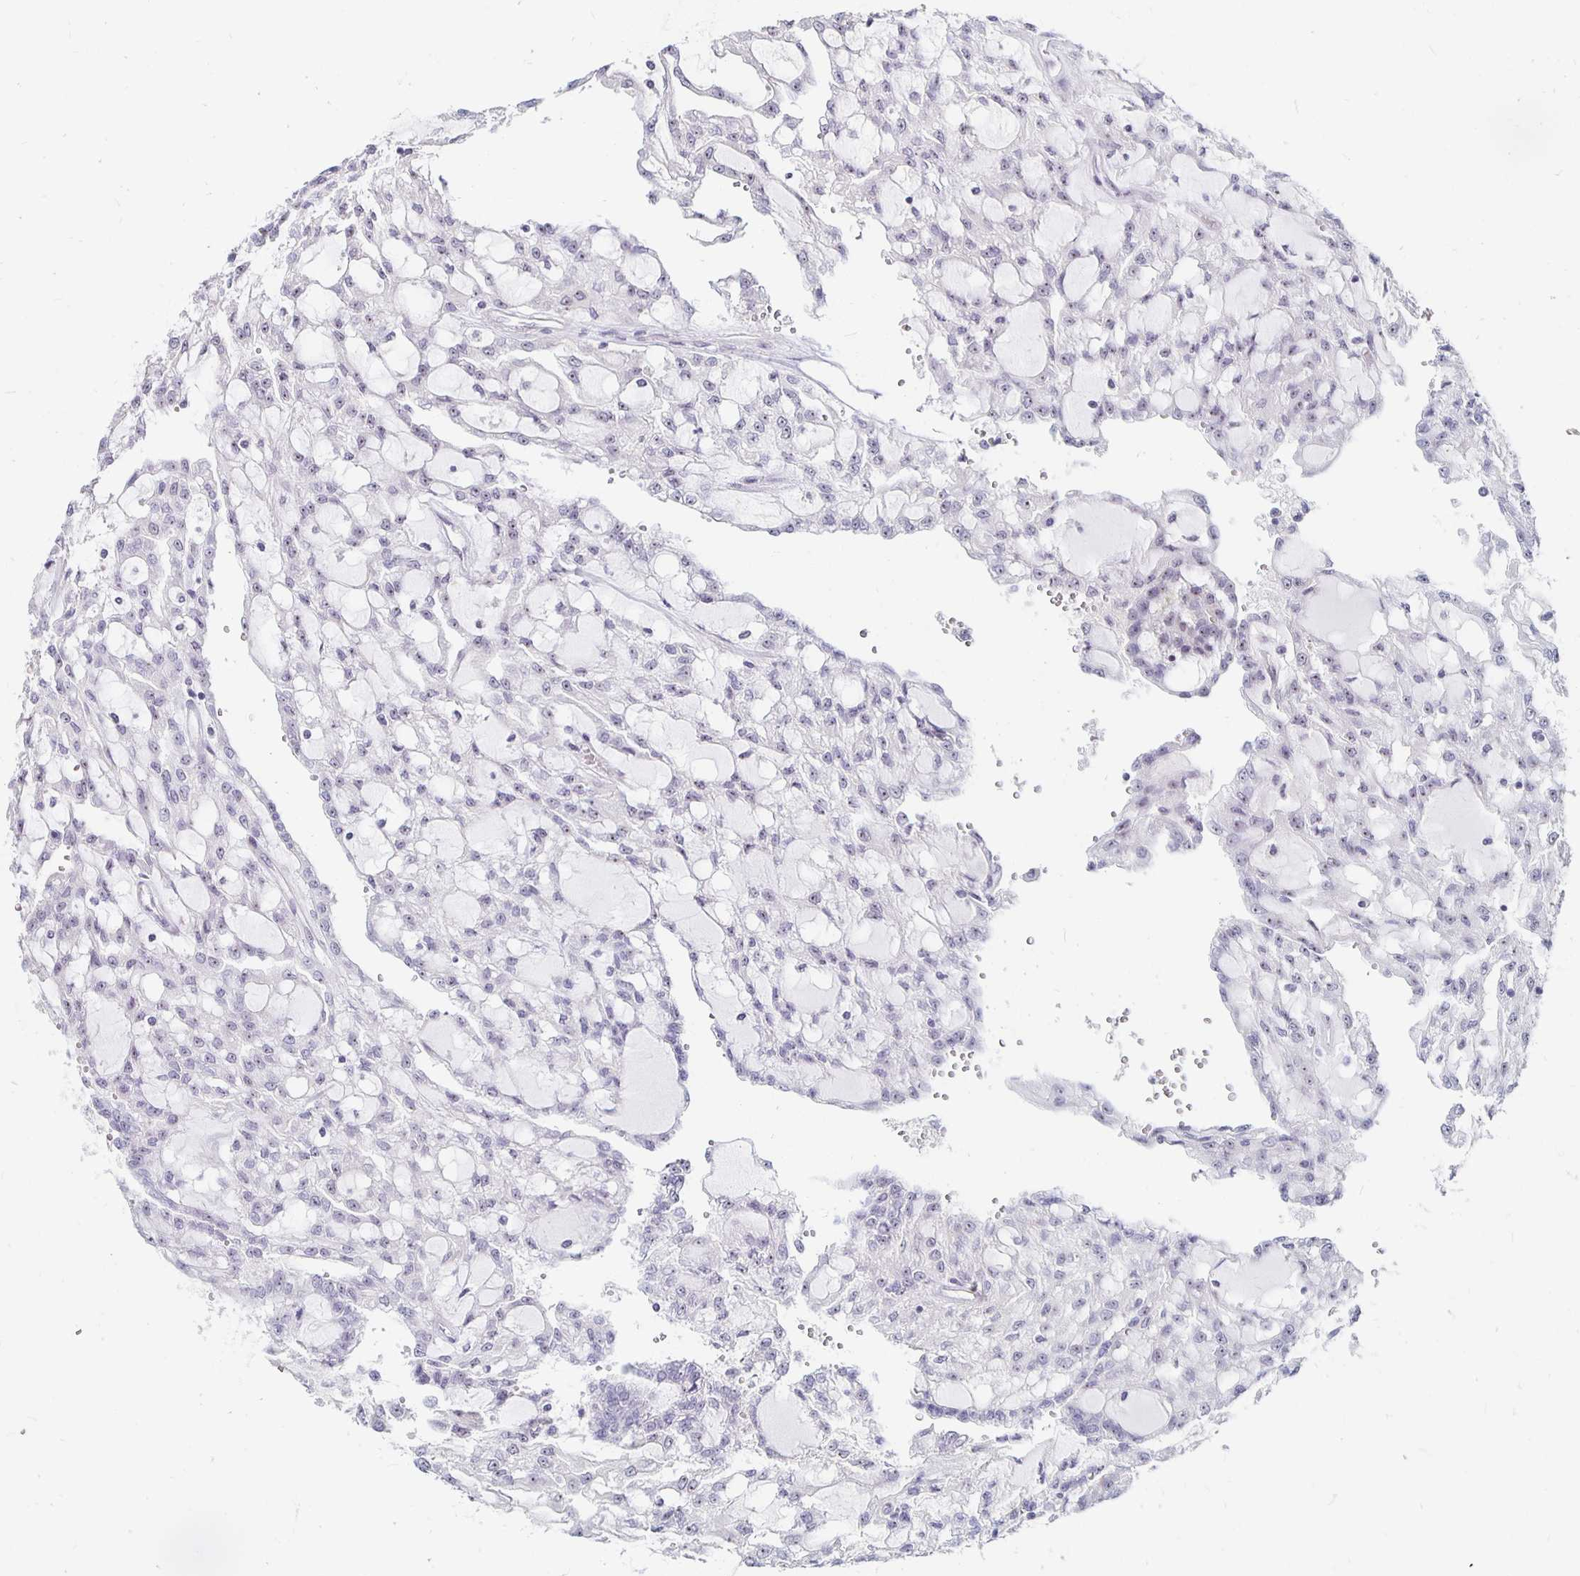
{"staining": {"intensity": "weak", "quantity": "25%-75%", "location": "nuclear"}, "tissue": "renal cancer", "cell_type": "Tumor cells", "image_type": "cancer", "snomed": [{"axis": "morphology", "description": "Adenocarcinoma, NOS"}, {"axis": "topography", "description": "Kidney"}], "caption": "Immunohistochemistry of renal adenocarcinoma demonstrates low levels of weak nuclear expression in about 25%-75% of tumor cells.", "gene": "NUP85", "patient": {"sex": "male", "age": 63}}